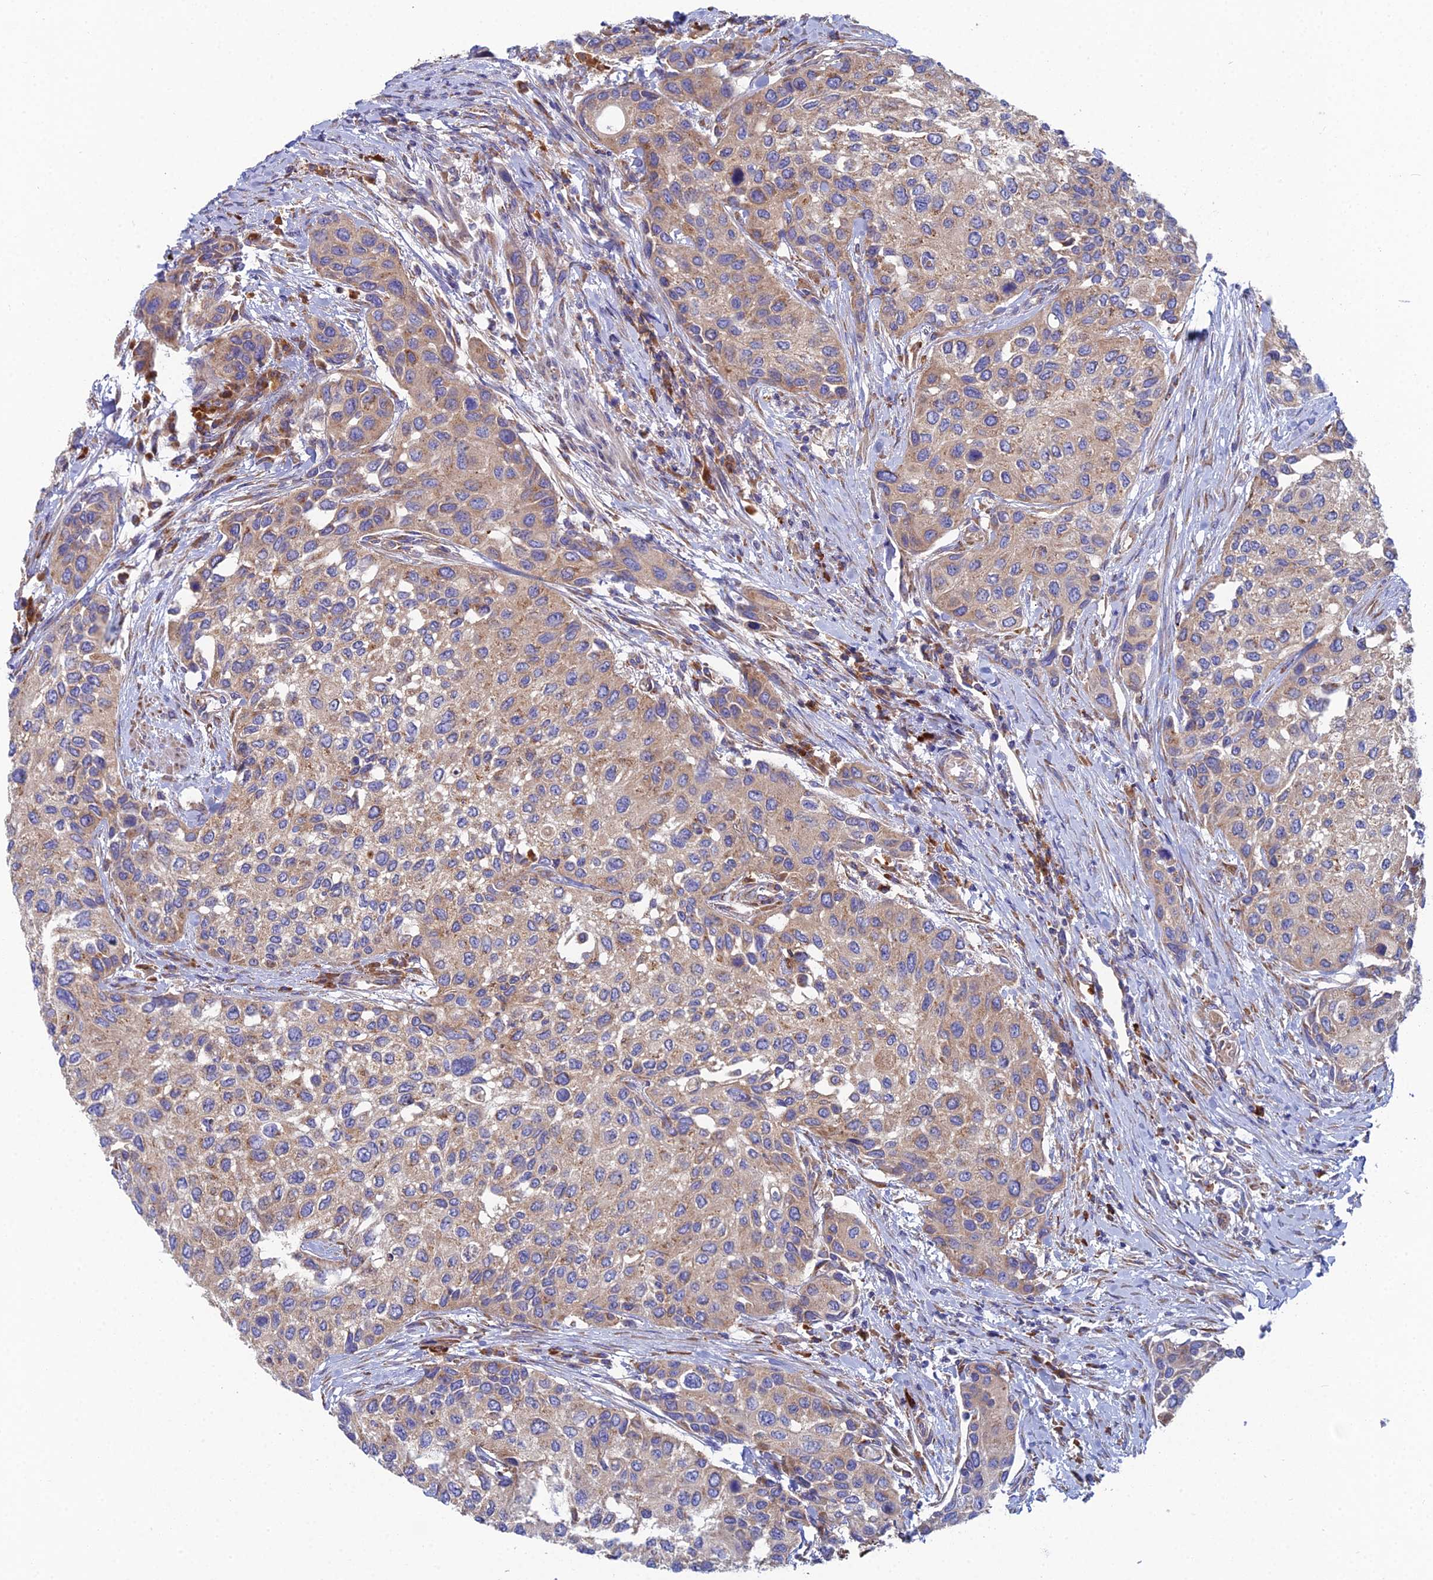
{"staining": {"intensity": "moderate", "quantity": "25%-75%", "location": "cytoplasmic/membranous"}, "tissue": "urothelial cancer", "cell_type": "Tumor cells", "image_type": "cancer", "snomed": [{"axis": "morphology", "description": "Normal tissue, NOS"}, {"axis": "morphology", "description": "Urothelial carcinoma, High grade"}, {"axis": "topography", "description": "Vascular tissue"}, {"axis": "topography", "description": "Urinary bladder"}], "caption": "This is an image of immunohistochemistry staining of high-grade urothelial carcinoma, which shows moderate staining in the cytoplasmic/membranous of tumor cells.", "gene": "CLCN3", "patient": {"sex": "female", "age": 56}}